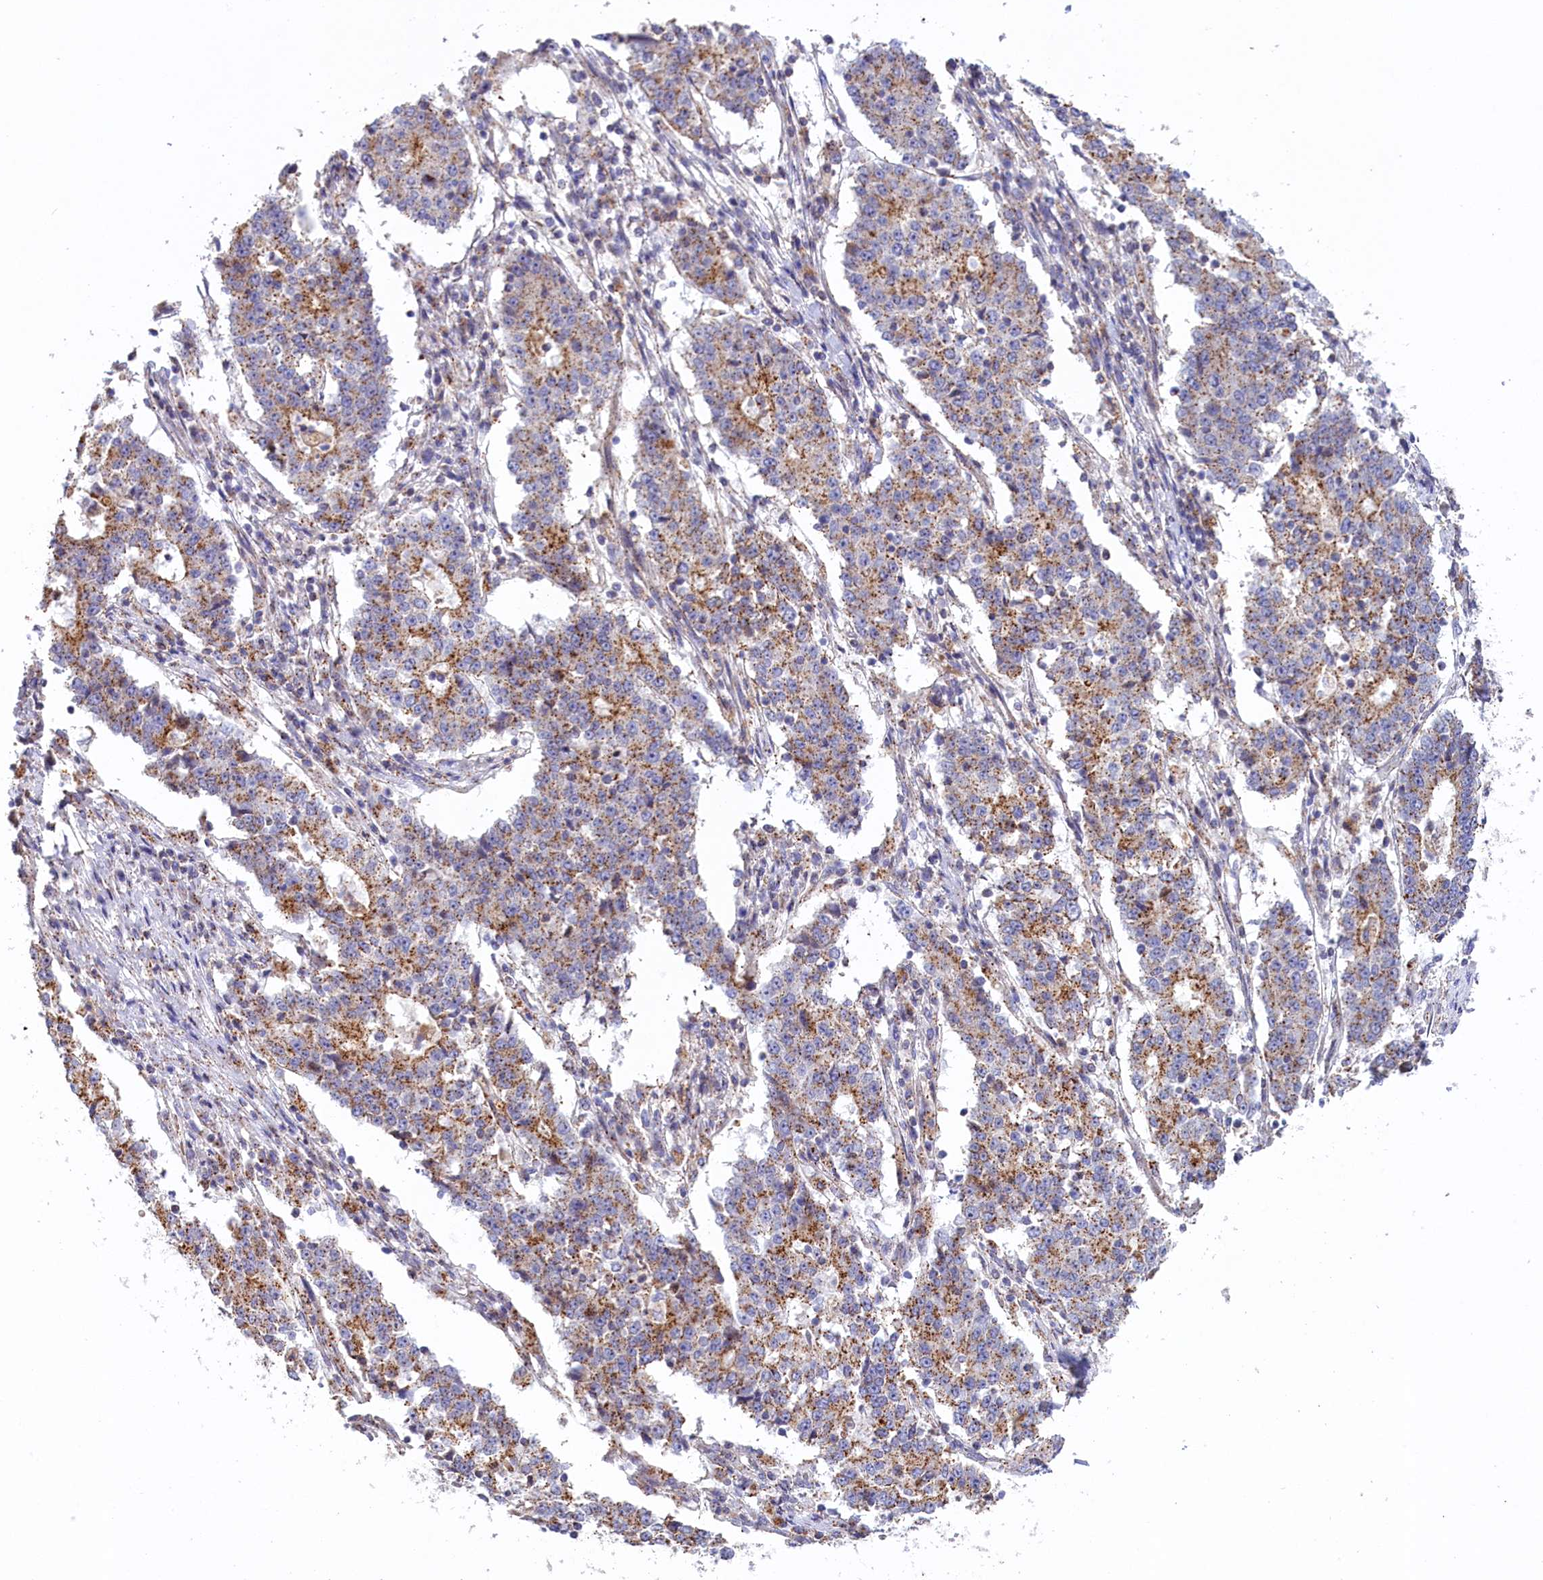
{"staining": {"intensity": "moderate", "quantity": ">75%", "location": "cytoplasmic/membranous"}, "tissue": "stomach cancer", "cell_type": "Tumor cells", "image_type": "cancer", "snomed": [{"axis": "morphology", "description": "Adenocarcinoma, NOS"}, {"axis": "topography", "description": "Stomach"}], "caption": "High-power microscopy captured an immunohistochemistry (IHC) histopathology image of adenocarcinoma (stomach), revealing moderate cytoplasmic/membranous expression in about >75% of tumor cells.", "gene": "HYKK", "patient": {"sex": "male", "age": 59}}